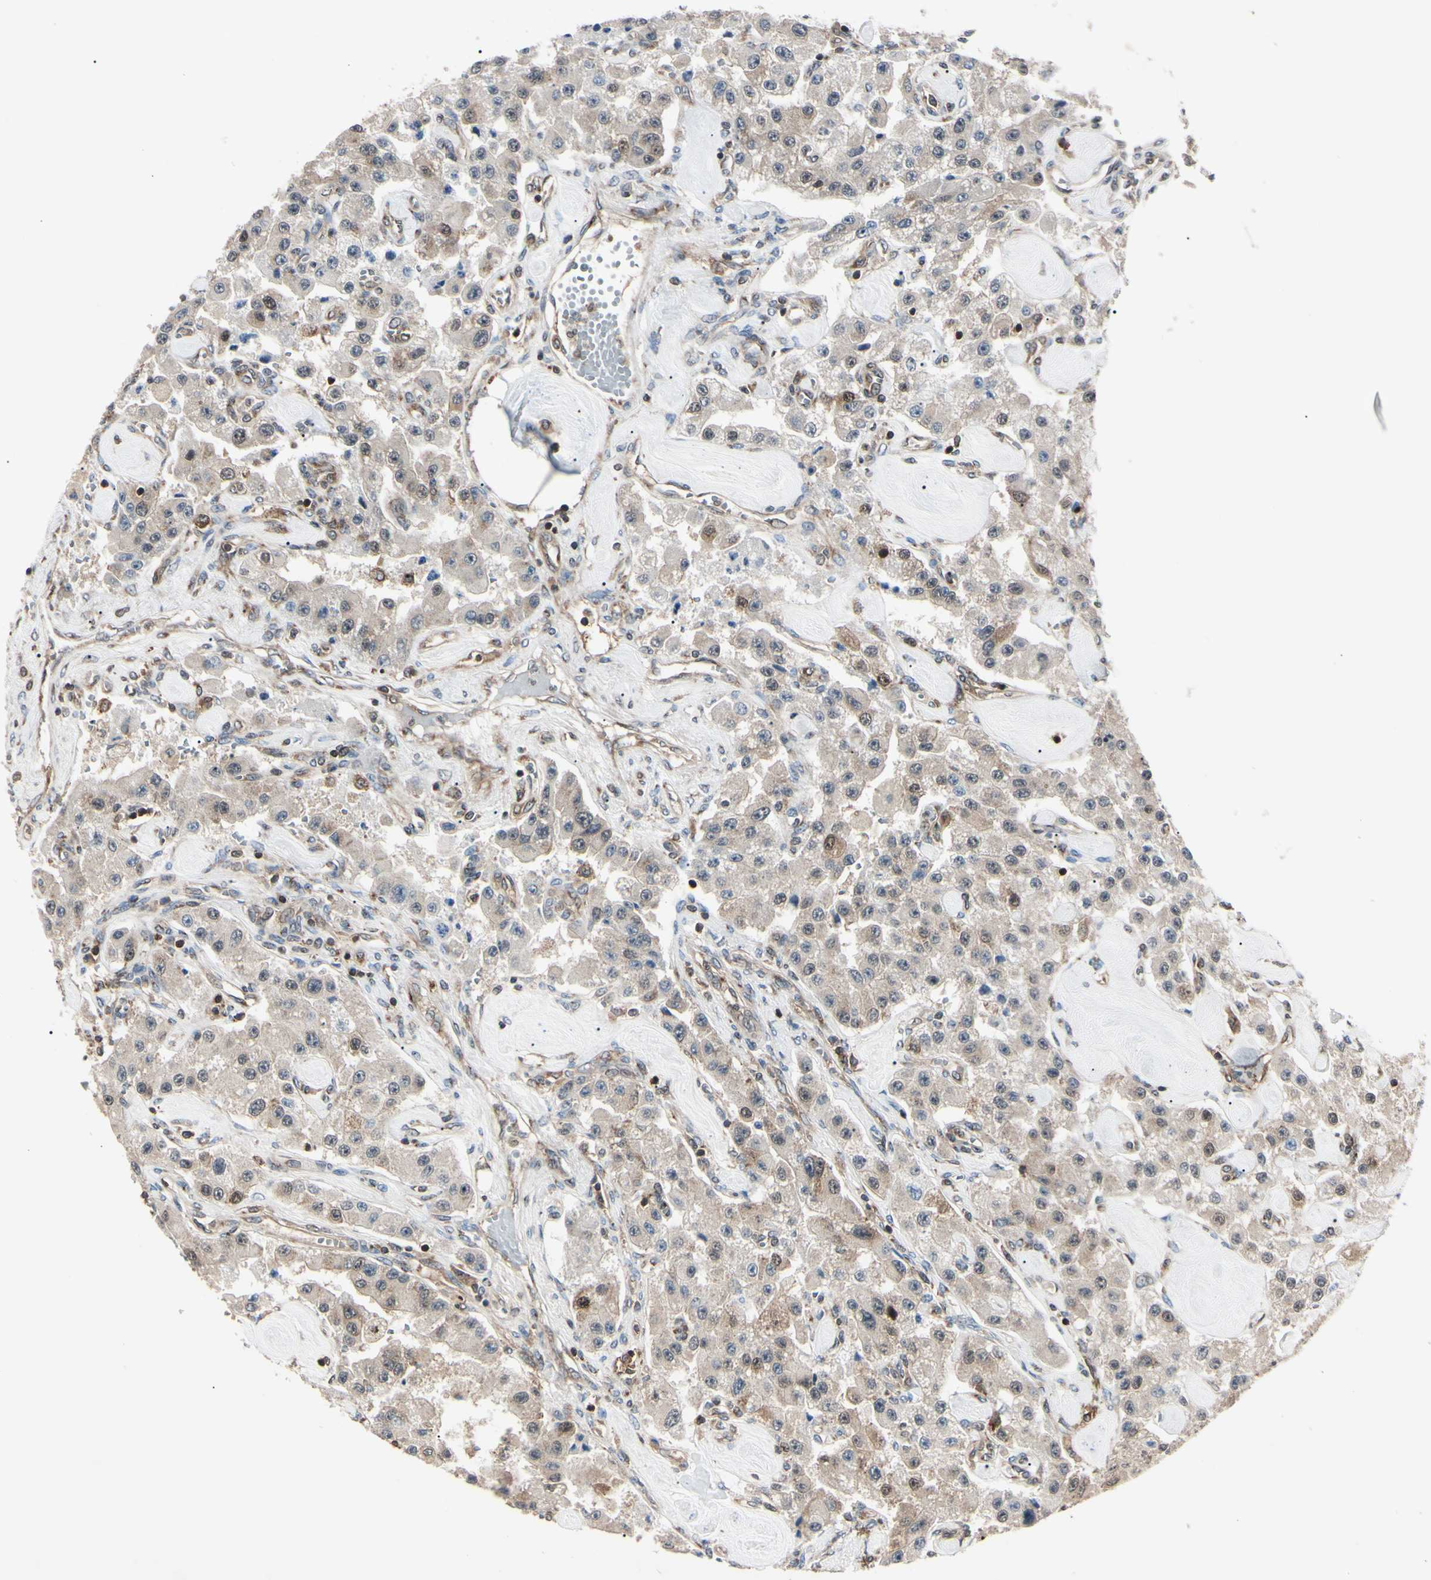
{"staining": {"intensity": "moderate", "quantity": "25%-75%", "location": "cytoplasmic/membranous"}, "tissue": "carcinoid", "cell_type": "Tumor cells", "image_type": "cancer", "snomed": [{"axis": "morphology", "description": "Carcinoid, malignant, NOS"}, {"axis": "topography", "description": "Pancreas"}], "caption": "Immunohistochemistry (DAB) staining of human malignant carcinoid displays moderate cytoplasmic/membranous protein staining in approximately 25%-75% of tumor cells.", "gene": "MAPRE1", "patient": {"sex": "male", "age": 41}}